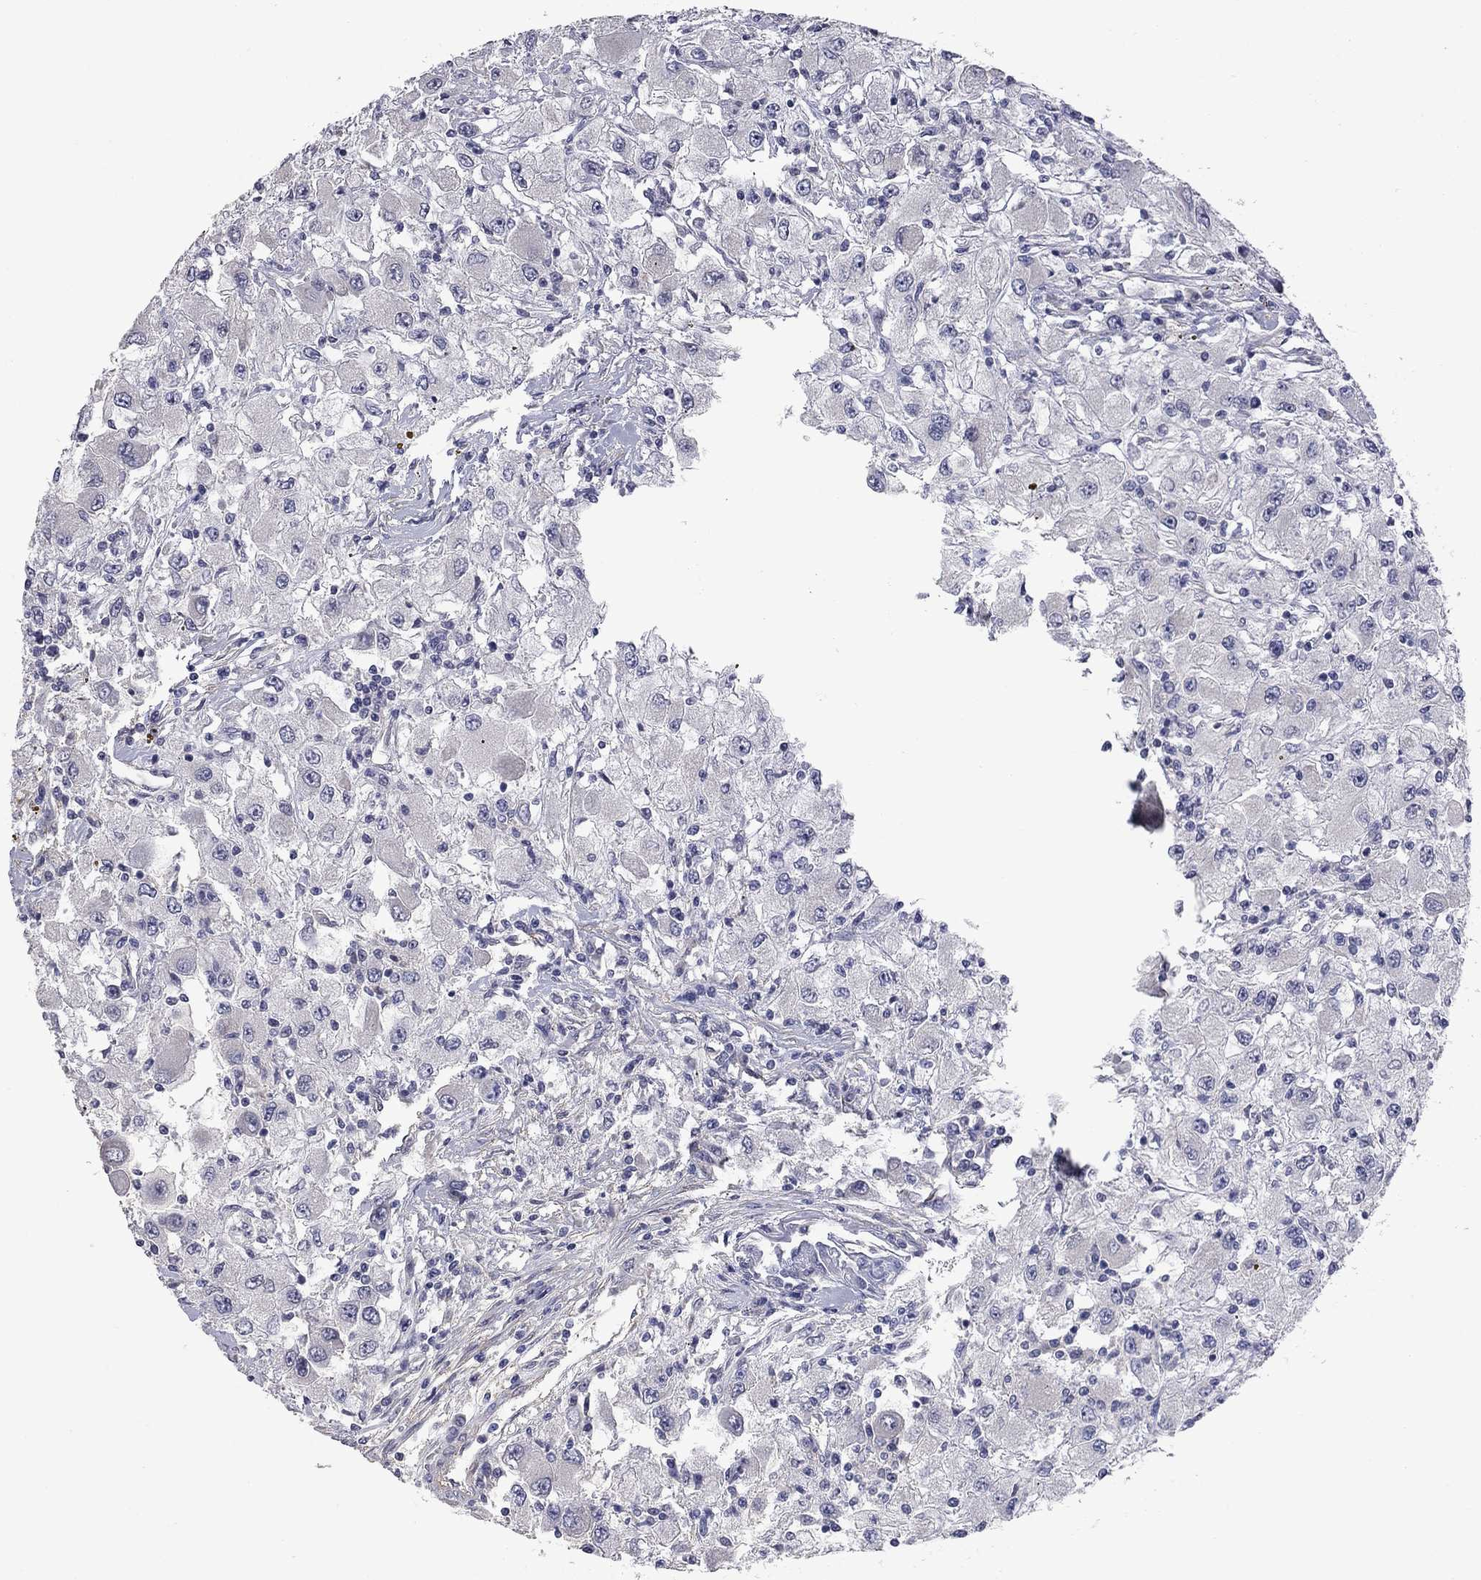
{"staining": {"intensity": "negative", "quantity": "none", "location": "none"}, "tissue": "renal cancer", "cell_type": "Tumor cells", "image_type": "cancer", "snomed": [{"axis": "morphology", "description": "Adenocarcinoma, NOS"}, {"axis": "topography", "description": "Kidney"}], "caption": "The IHC image has no significant expression in tumor cells of renal cancer tissue.", "gene": "FABP12", "patient": {"sex": "female", "age": 67}}